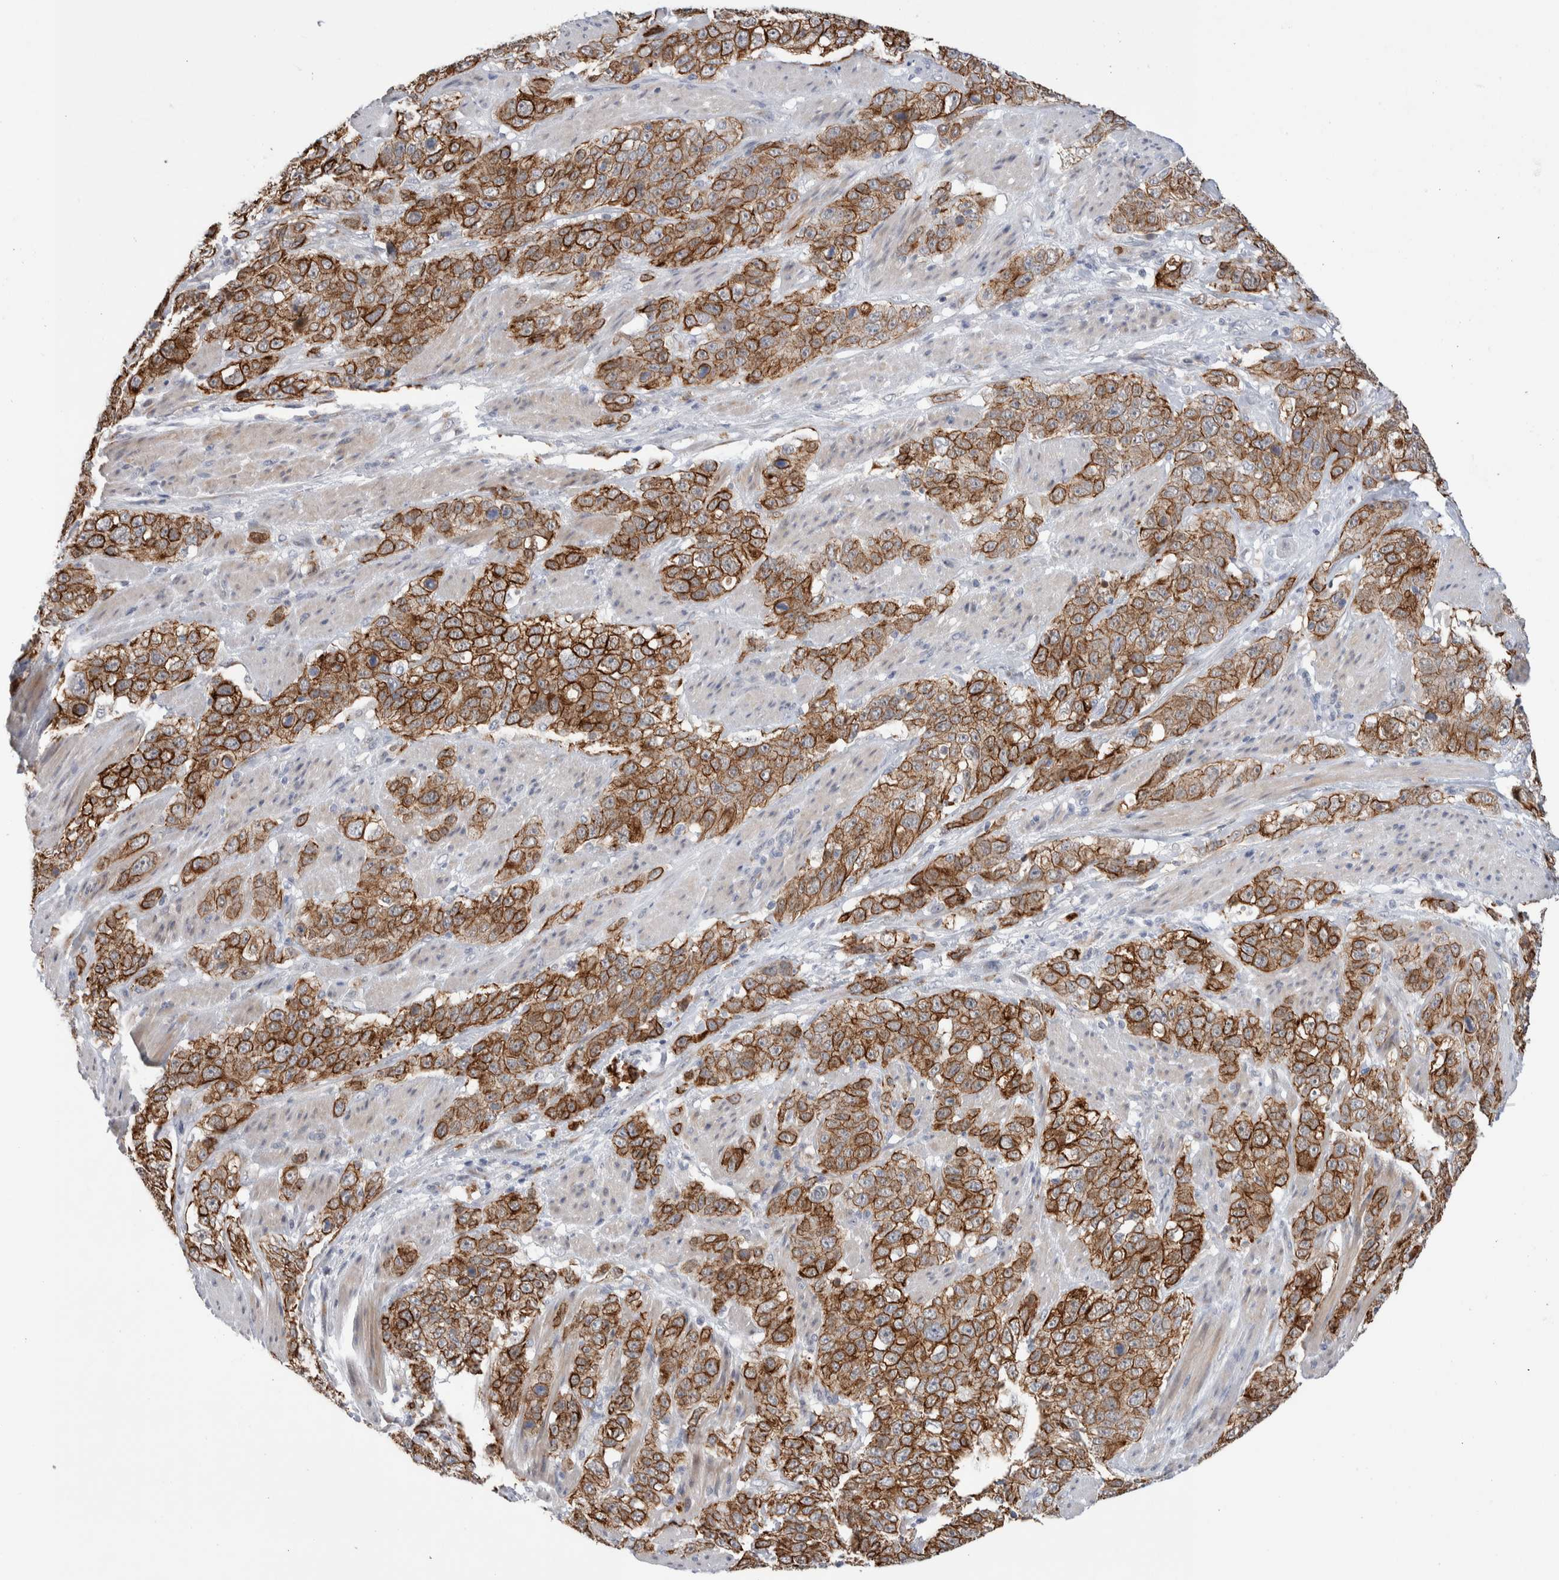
{"staining": {"intensity": "strong", "quantity": ">75%", "location": "cytoplasmic/membranous"}, "tissue": "stomach cancer", "cell_type": "Tumor cells", "image_type": "cancer", "snomed": [{"axis": "morphology", "description": "Adenocarcinoma, NOS"}, {"axis": "topography", "description": "Stomach"}], "caption": "Strong cytoplasmic/membranous expression for a protein is appreciated in about >75% of tumor cells of stomach cancer (adenocarcinoma) using IHC.", "gene": "C1orf112", "patient": {"sex": "male", "age": 48}}